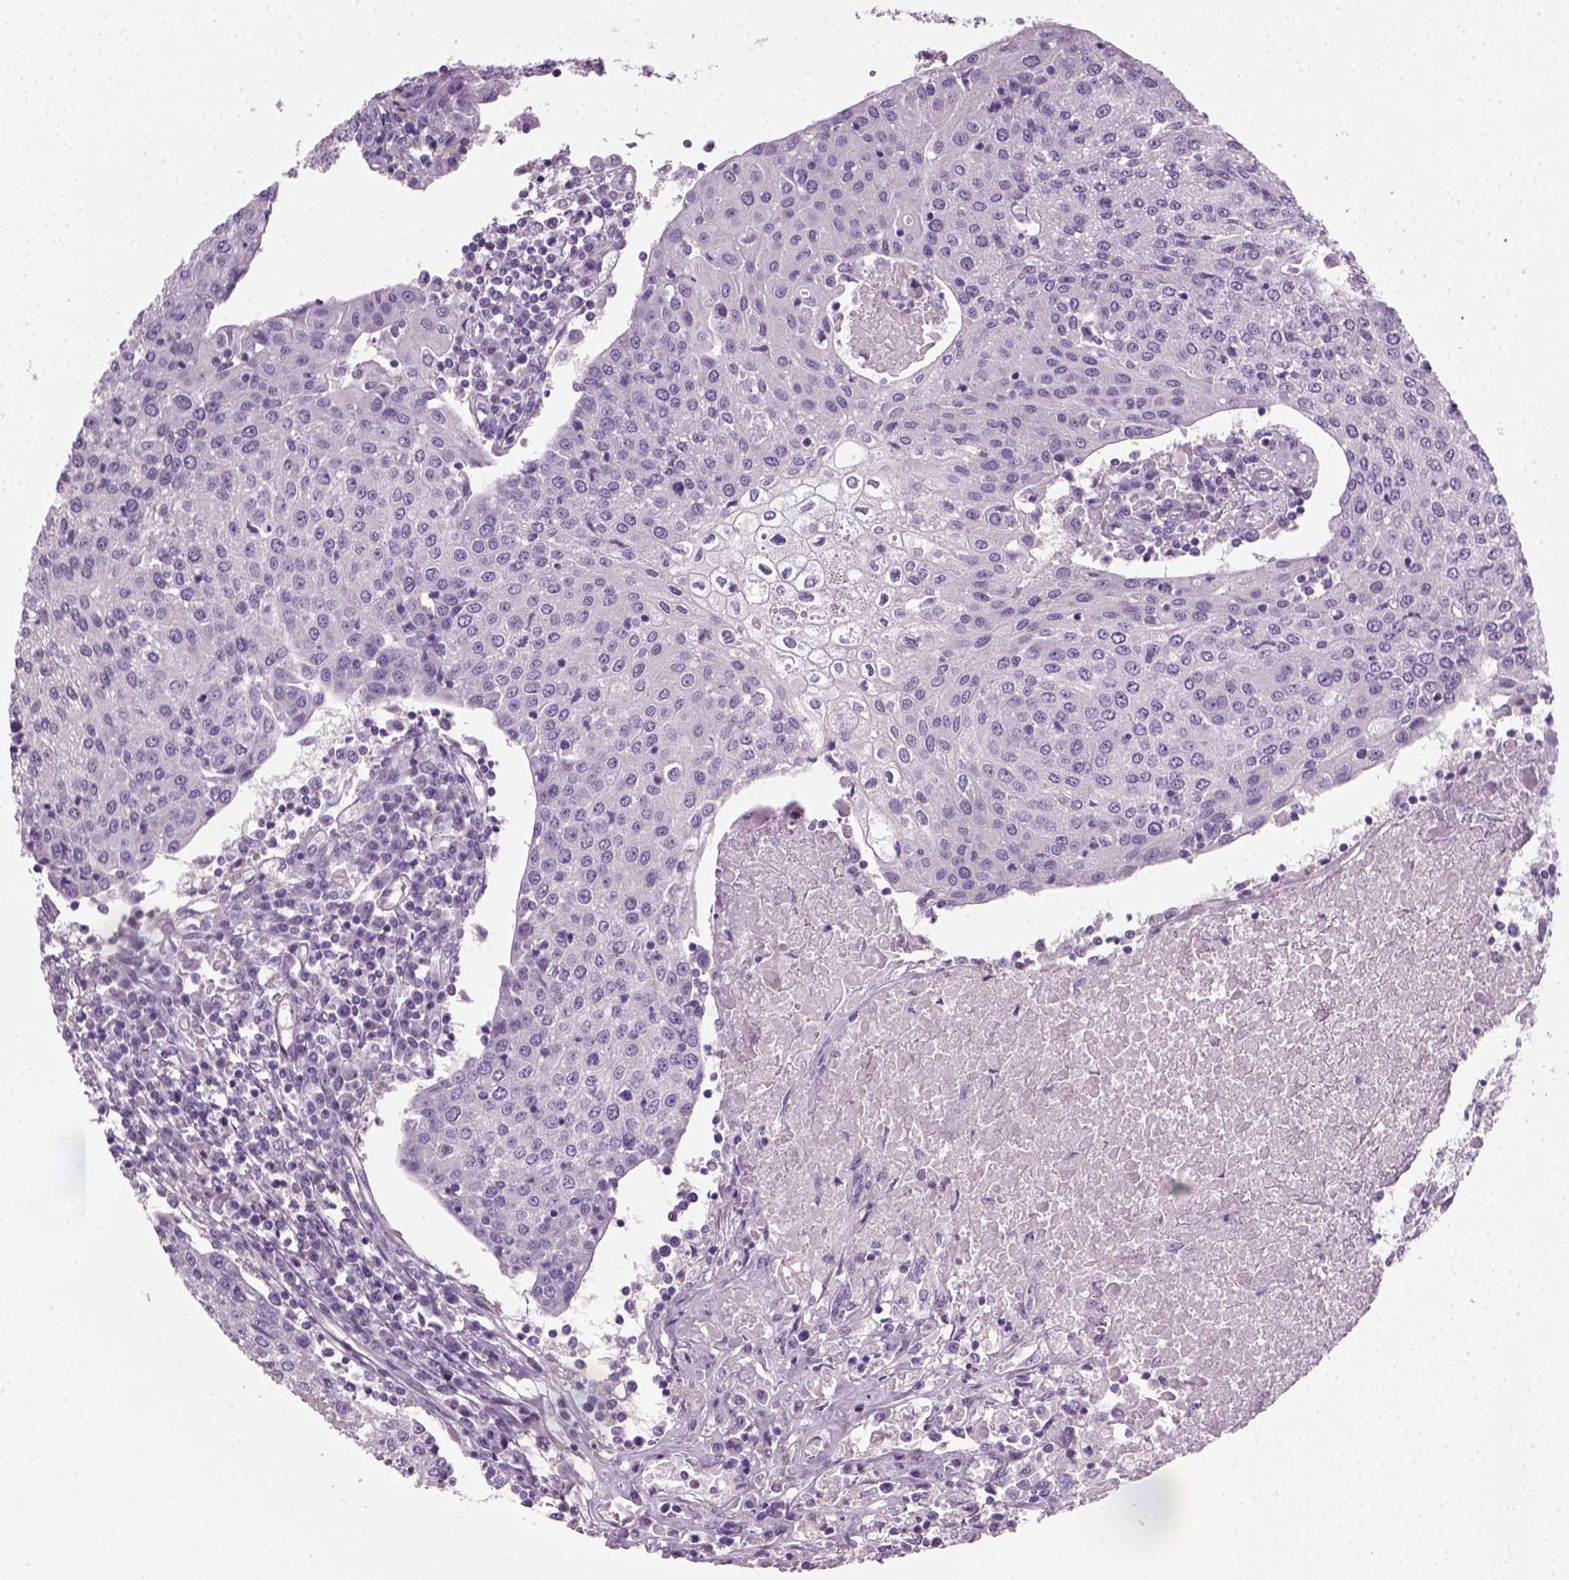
{"staining": {"intensity": "negative", "quantity": "none", "location": "none"}, "tissue": "urothelial cancer", "cell_type": "Tumor cells", "image_type": "cancer", "snomed": [{"axis": "morphology", "description": "Urothelial carcinoma, High grade"}, {"axis": "topography", "description": "Urinary bladder"}], "caption": "Immunohistochemistry (IHC) image of neoplastic tissue: human high-grade urothelial carcinoma stained with DAB reveals no significant protein staining in tumor cells.", "gene": "ELOVL3", "patient": {"sex": "female", "age": 85}}